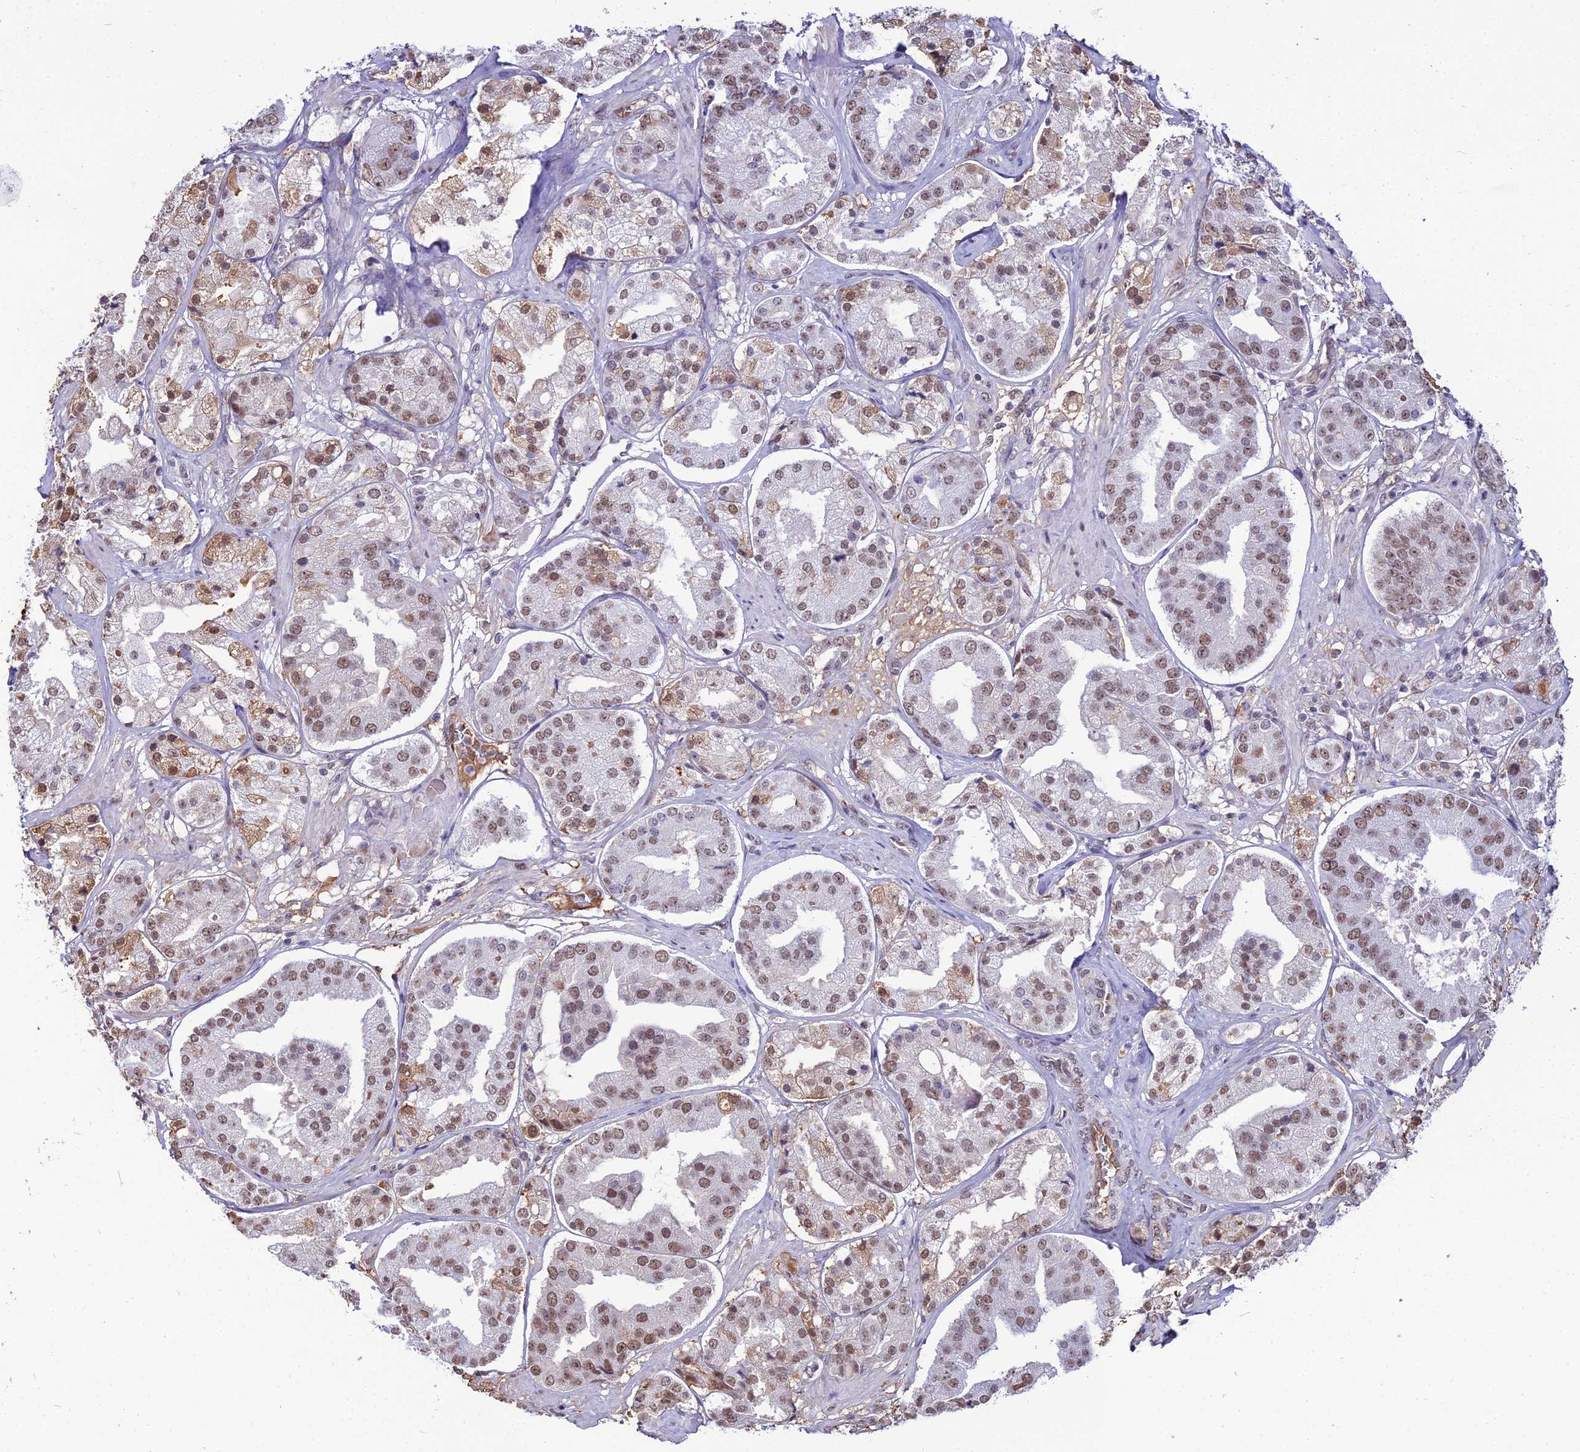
{"staining": {"intensity": "moderate", "quantity": "25%-75%", "location": "nuclear"}, "tissue": "prostate cancer", "cell_type": "Tumor cells", "image_type": "cancer", "snomed": [{"axis": "morphology", "description": "Adenocarcinoma, High grade"}, {"axis": "topography", "description": "Prostate"}], "caption": "About 25%-75% of tumor cells in human adenocarcinoma (high-grade) (prostate) display moderate nuclear protein expression as visualized by brown immunohistochemical staining.", "gene": "RBM12", "patient": {"sex": "male", "age": 63}}